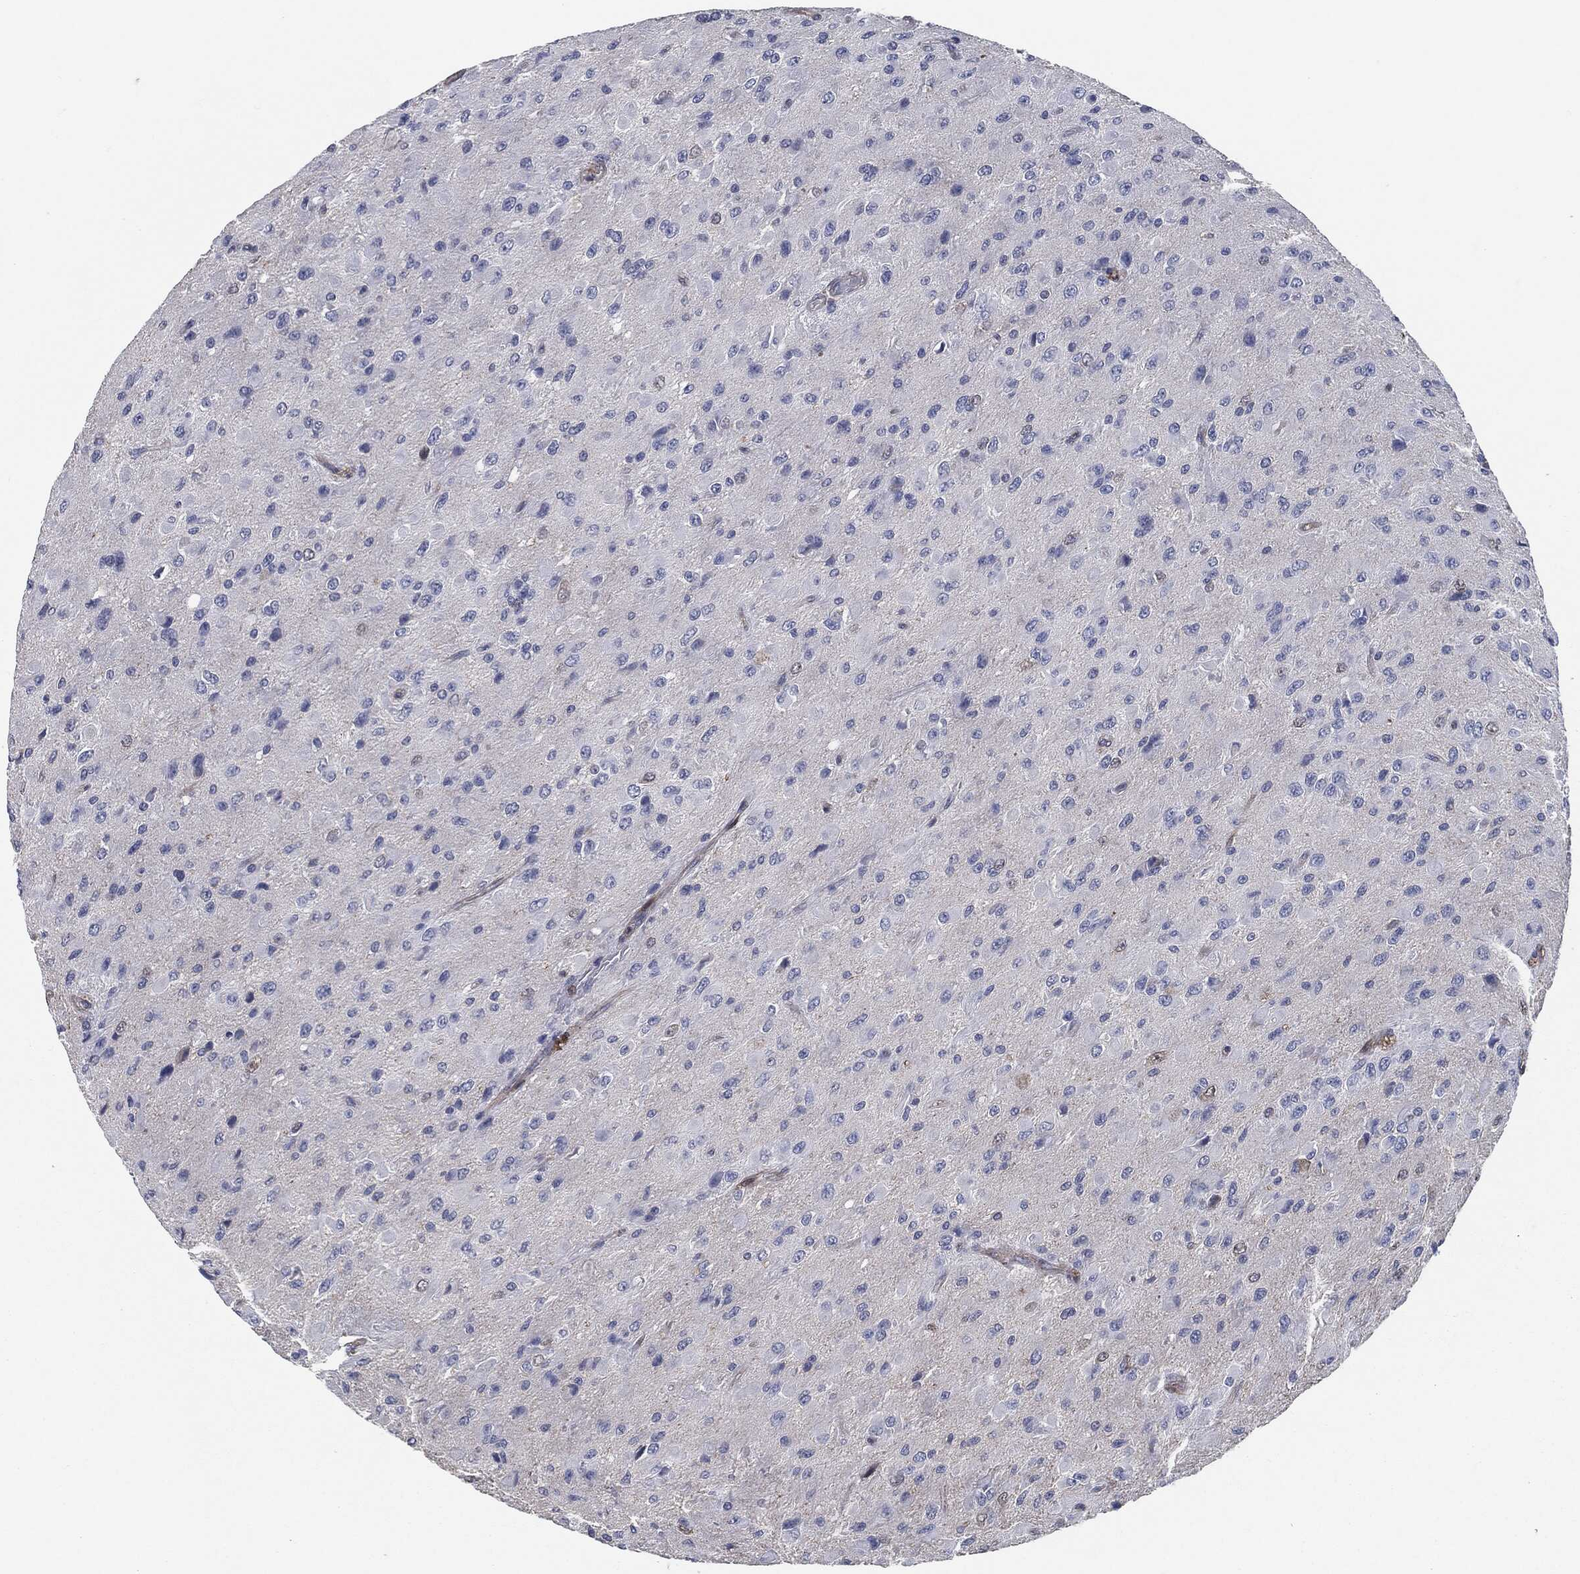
{"staining": {"intensity": "strong", "quantity": "<25%", "location": "cytoplasmic/membranous"}, "tissue": "glioma", "cell_type": "Tumor cells", "image_type": "cancer", "snomed": [{"axis": "morphology", "description": "Glioma, malignant, High grade"}, {"axis": "topography", "description": "Cerebral cortex"}], "caption": "High-magnification brightfield microscopy of glioma stained with DAB (brown) and counterstained with hematoxylin (blue). tumor cells exhibit strong cytoplasmic/membranous staining is appreciated in about<25% of cells.", "gene": "SVIL", "patient": {"sex": "male", "age": 35}}